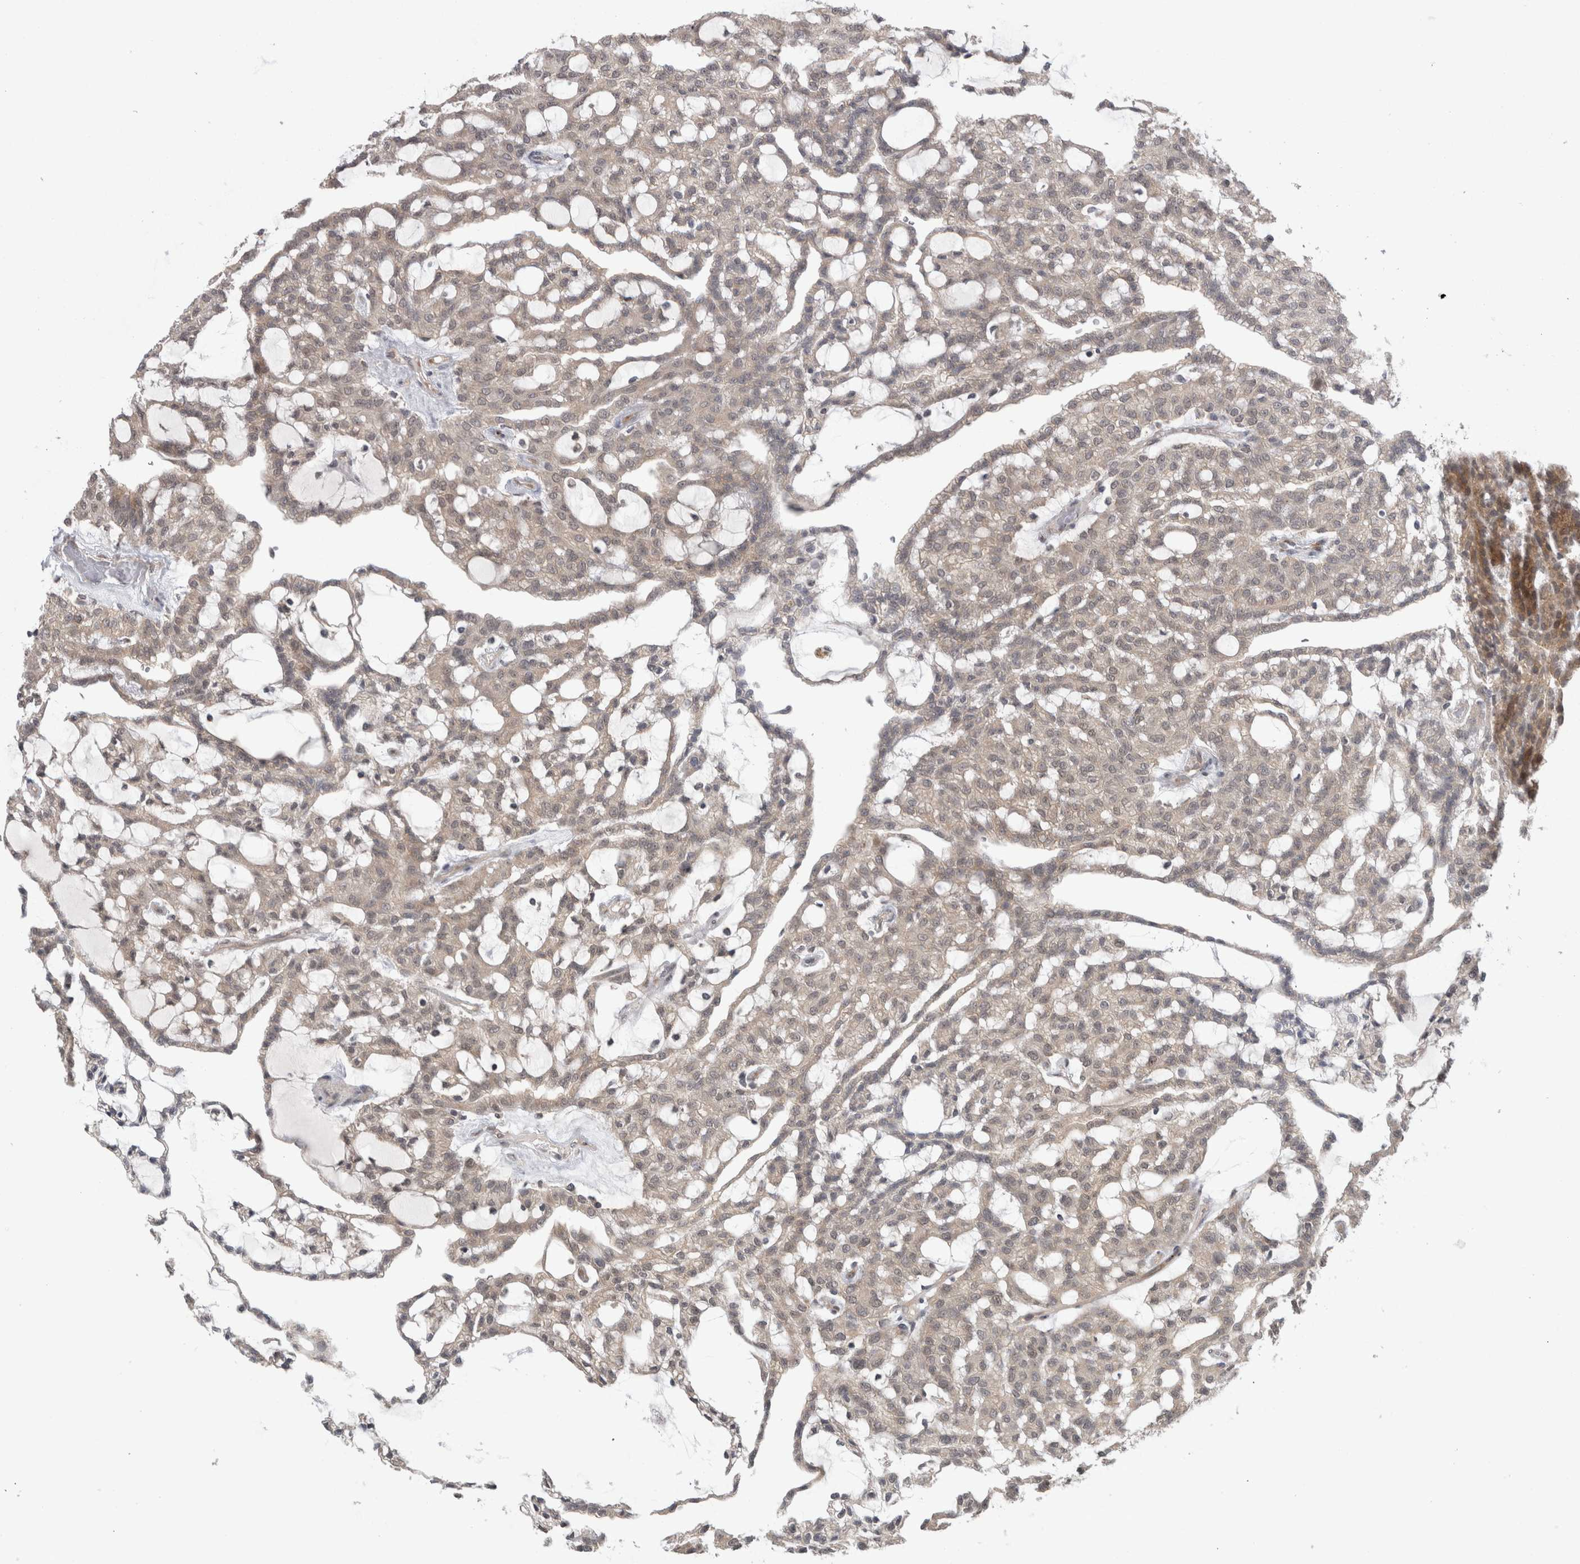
{"staining": {"intensity": "weak", "quantity": ">75%", "location": "cytoplasmic/membranous"}, "tissue": "renal cancer", "cell_type": "Tumor cells", "image_type": "cancer", "snomed": [{"axis": "morphology", "description": "Adenocarcinoma, NOS"}, {"axis": "topography", "description": "Kidney"}], "caption": "There is low levels of weak cytoplasmic/membranous staining in tumor cells of renal cancer (adenocarcinoma), as demonstrated by immunohistochemical staining (brown color).", "gene": "MTBP", "patient": {"sex": "male", "age": 63}}